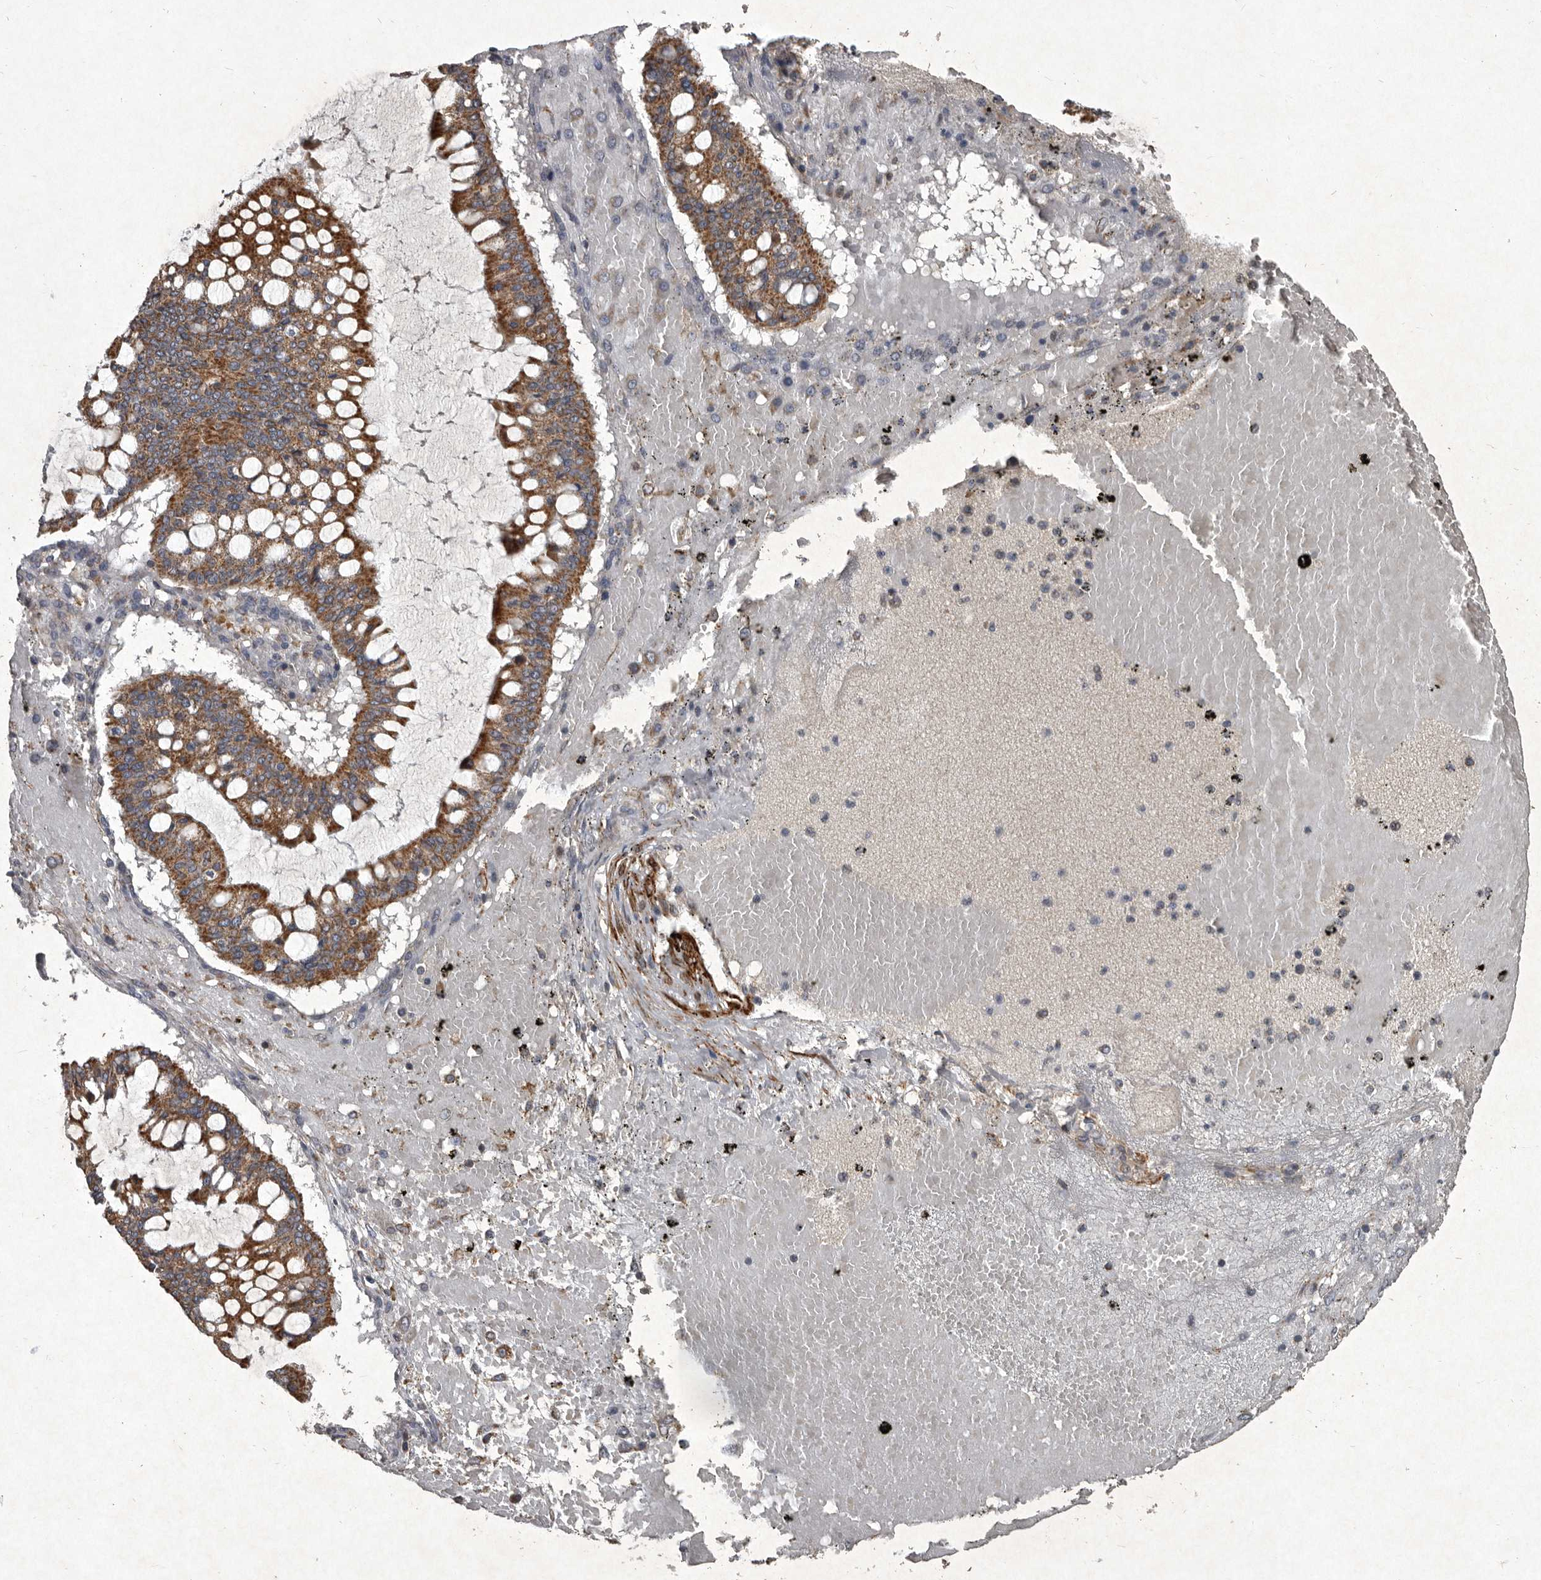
{"staining": {"intensity": "moderate", "quantity": ">75%", "location": "cytoplasmic/membranous"}, "tissue": "ovarian cancer", "cell_type": "Tumor cells", "image_type": "cancer", "snomed": [{"axis": "morphology", "description": "Cystadenocarcinoma, mucinous, NOS"}, {"axis": "topography", "description": "Ovary"}], "caption": "DAB (3,3'-diaminobenzidine) immunohistochemical staining of ovarian cancer shows moderate cytoplasmic/membranous protein expression in approximately >75% of tumor cells. (DAB IHC, brown staining for protein, blue staining for nuclei).", "gene": "MRPS15", "patient": {"sex": "female", "age": 73}}